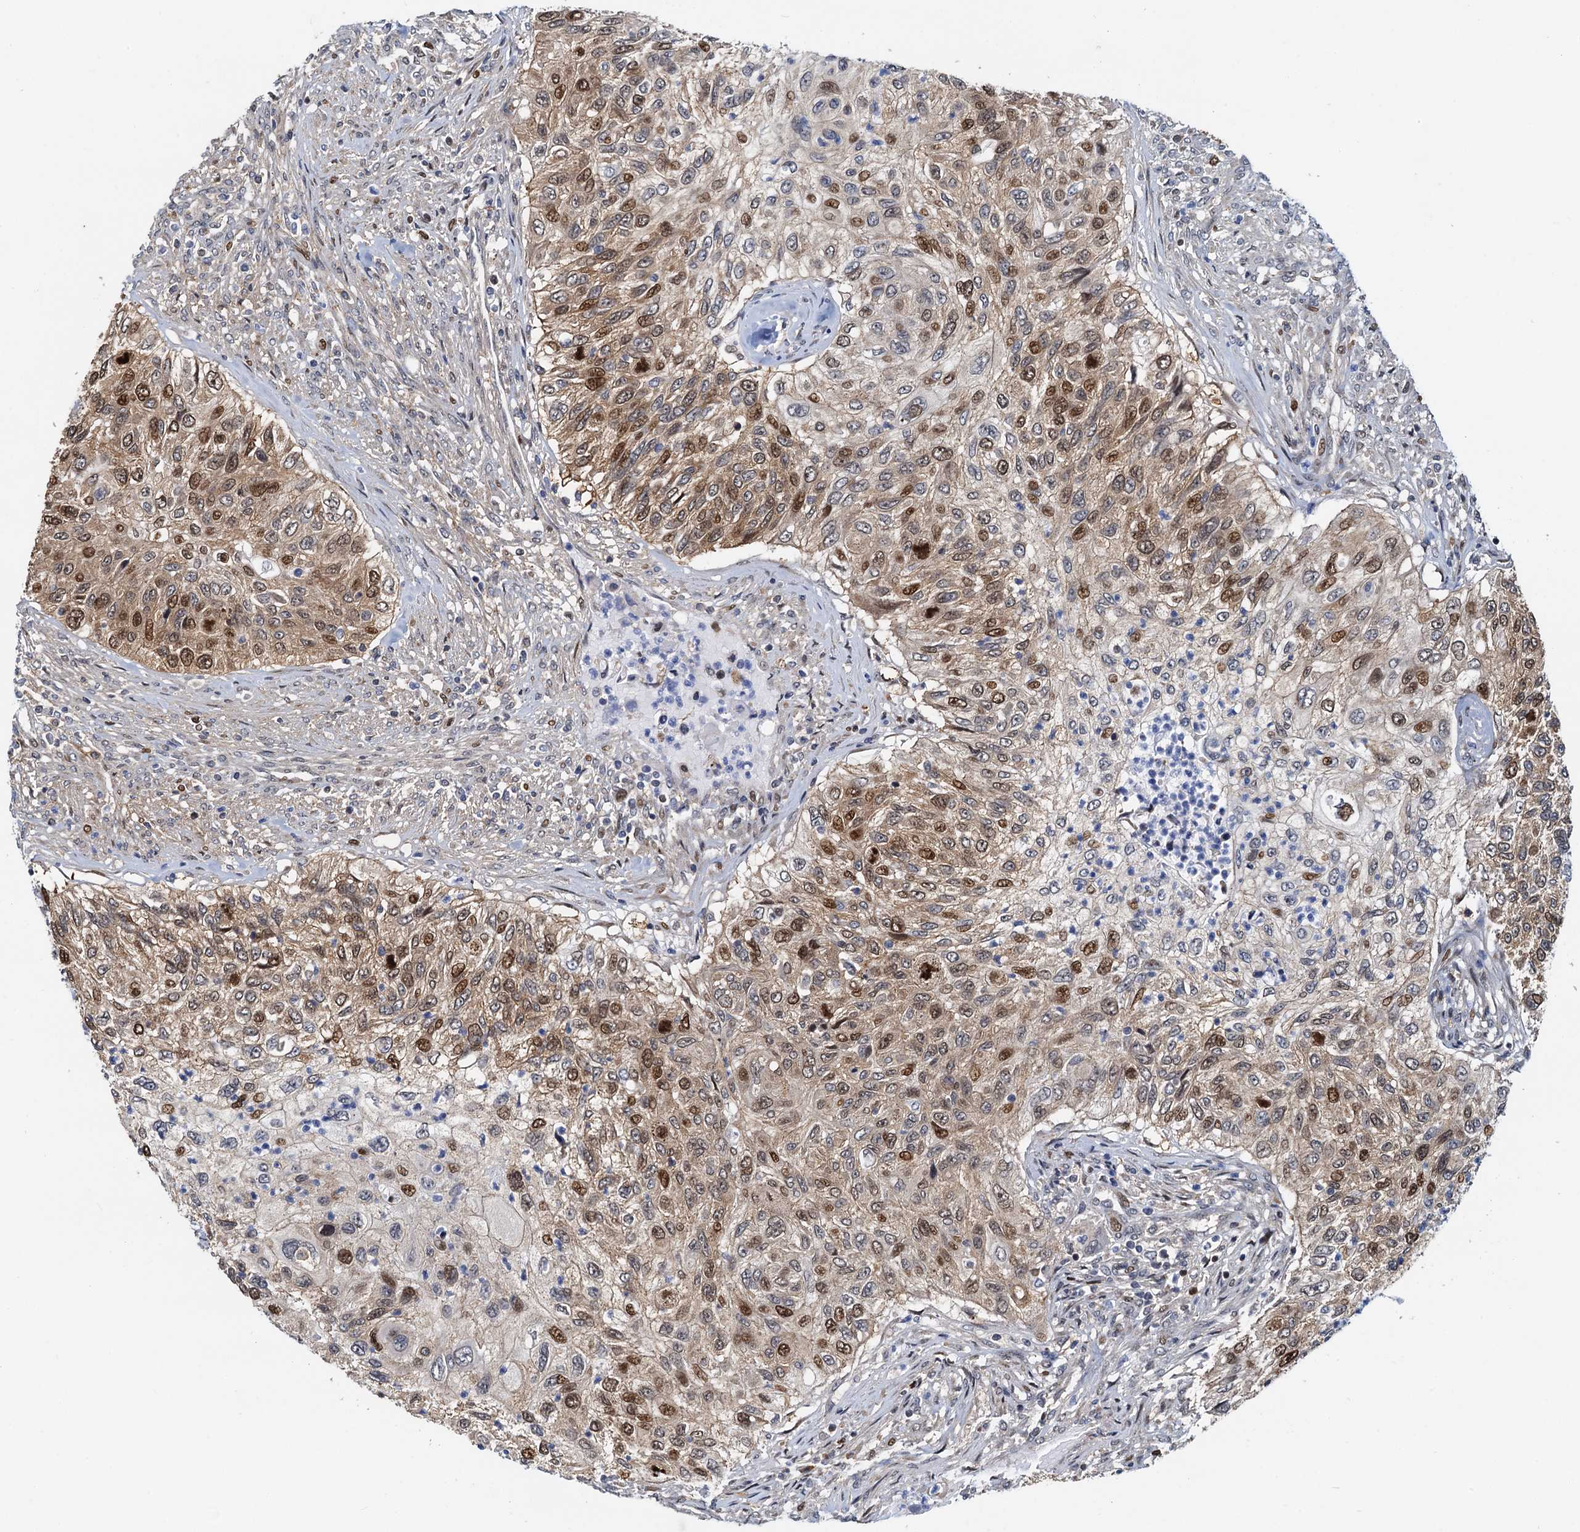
{"staining": {"intensity": "moderate", "quantity": ">75%", "location": "cytoplasmic/membranous,nuclear"}, "tissue": "urothelial cancer", "cell_type": "Tumor cells", "image_type": "cancer", "snomed": [{"axis": "morphology", "description": "Urothelial carcinoma, High grade"}, {"axis": "topography", "description": "Urinary bladder"}], "caption": "Protein expression analysis of human high-grade urothelial carcinoma reveals moderate cytoplasmic/membranous and nuclear expression in about >75% of tumor cells.", "gene": "PTGES3", "patient": {"sex": "female", "age": 60}}